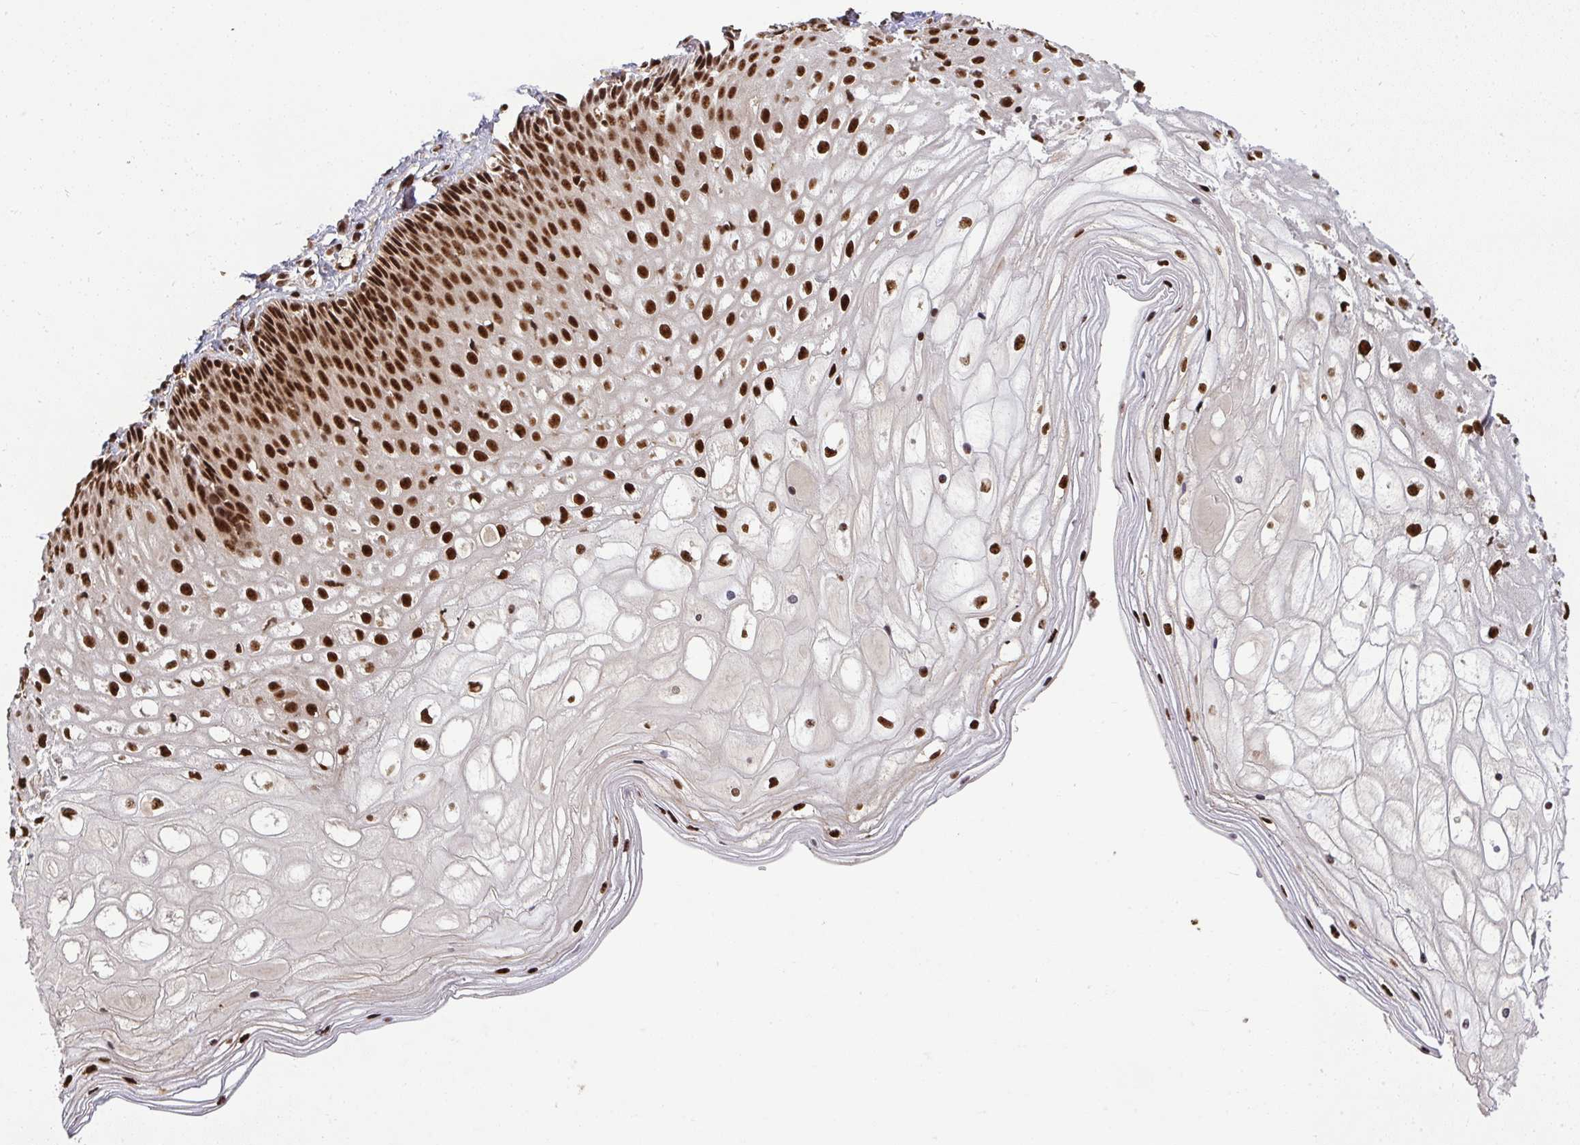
{"staining": {"intensity": "strong", "quantity": "25%-75%", "location": "nuclear"}, "tissue": "cervix", "cell_type": "Glandular cells", "image_type": "normal", "snomed": [{"axis": "morphology", "description": "Normal tissue, NOS"}, {"axis": "topography", "description": "Cervix"}], "caption": "A histopathology image of human cervix stained for a protein exhibits strong nuclear brown staining in glandular cells. The protein of interest is stained brown, and the nuclei are stained in blue (DAB IHC with brightfield microscopy, high magnification).", "gene": "U2AF1L4", "patient": {"sex": "female", "age": 36}}